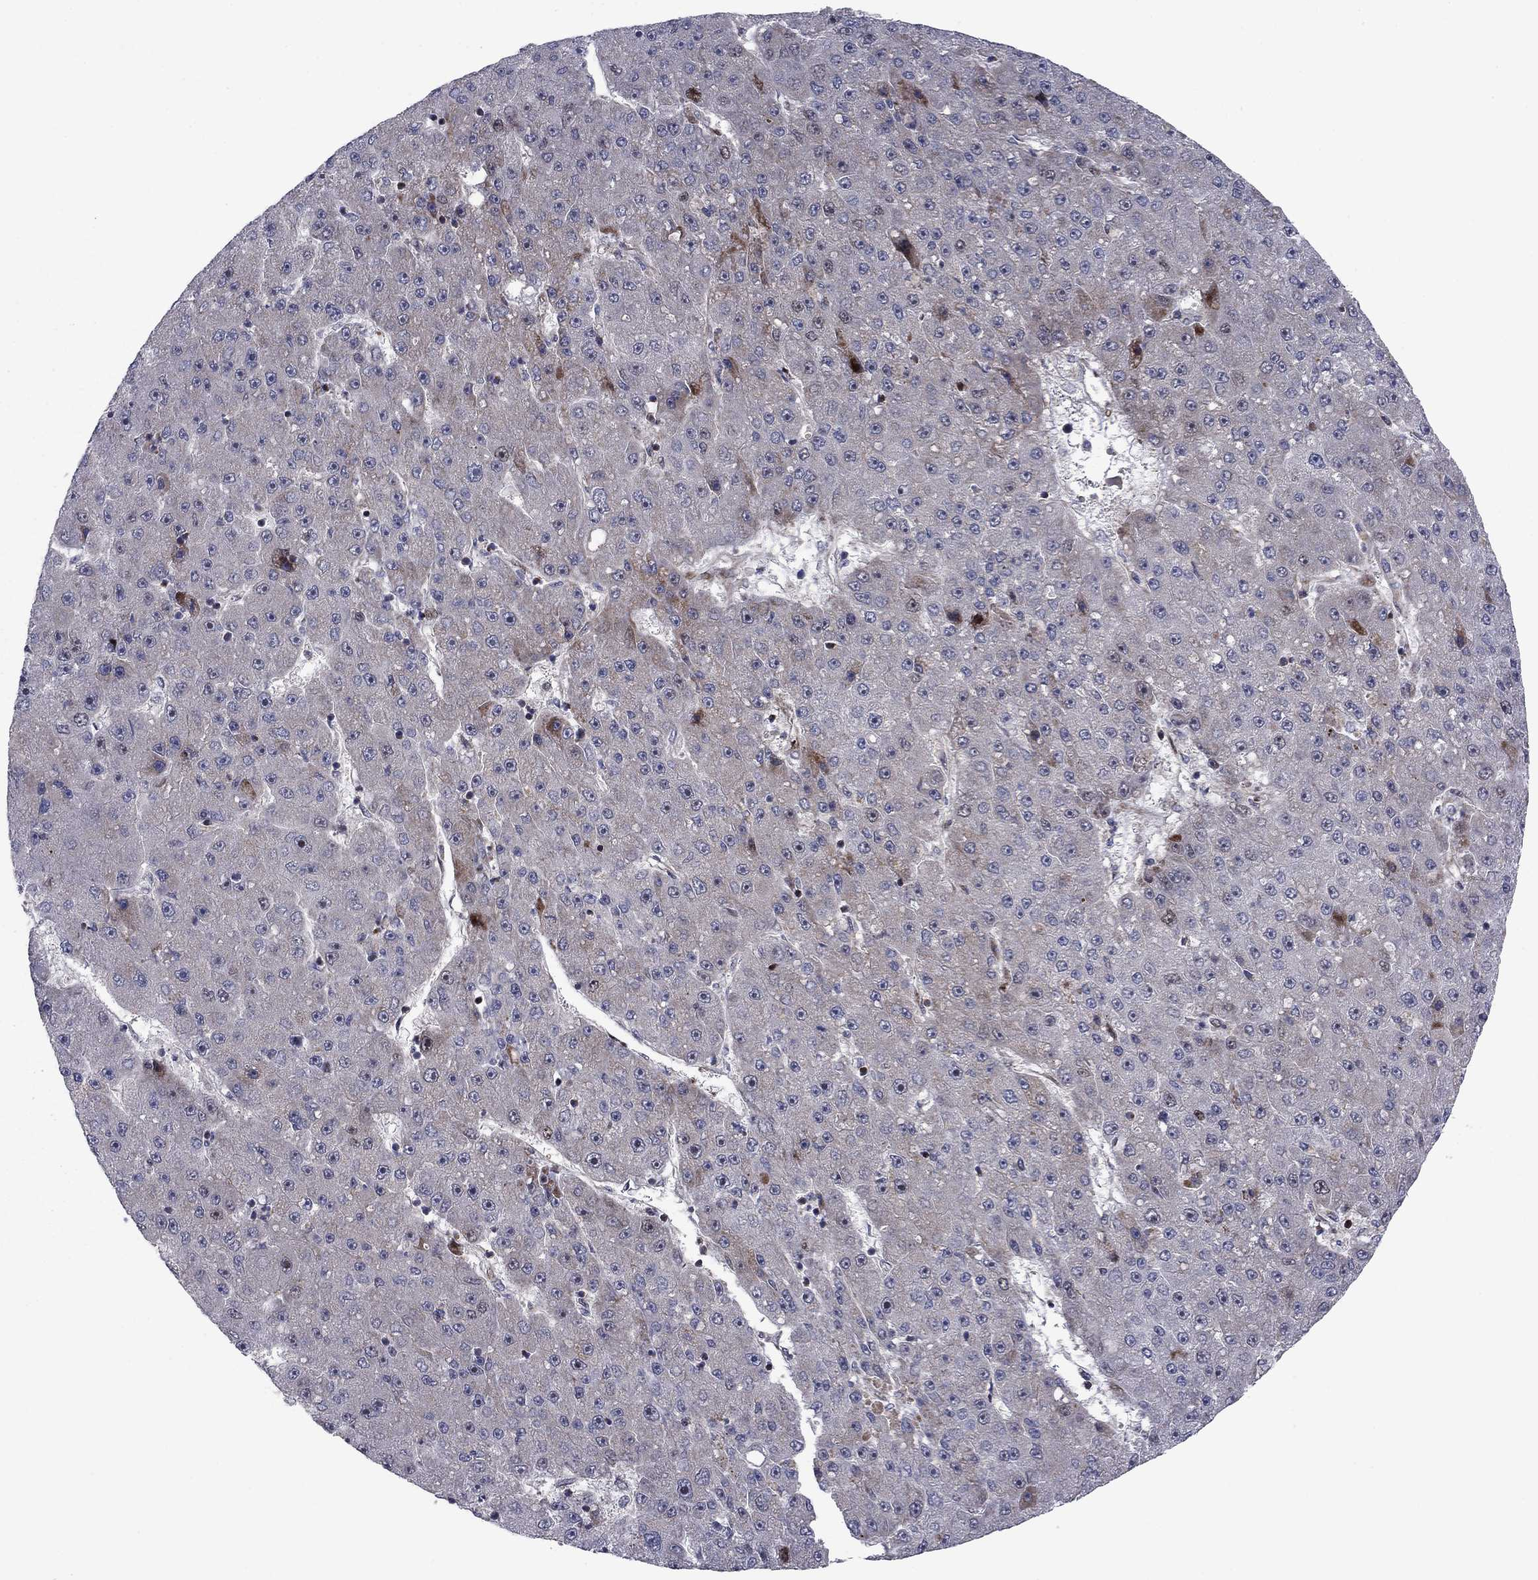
{"staining": {"intensity": "weak", "quantity": "<25%", "location": "cytoplasmic/membranous"}, "tissue": "liver cancer", "cell_type": "Tumor cells", "image_type": "cancer", "snomed": [{"axis": "morphology", "description": "Carcinoma, Hepatocellular, NOS"}, {"axis": "topography", "description": "Liver"}], "caption": "There is no significant expression in tumor cells of liver hepatocellular carcinoma.", "gene": "MIOS", "patient": {"sex": "male", "age": 67}}